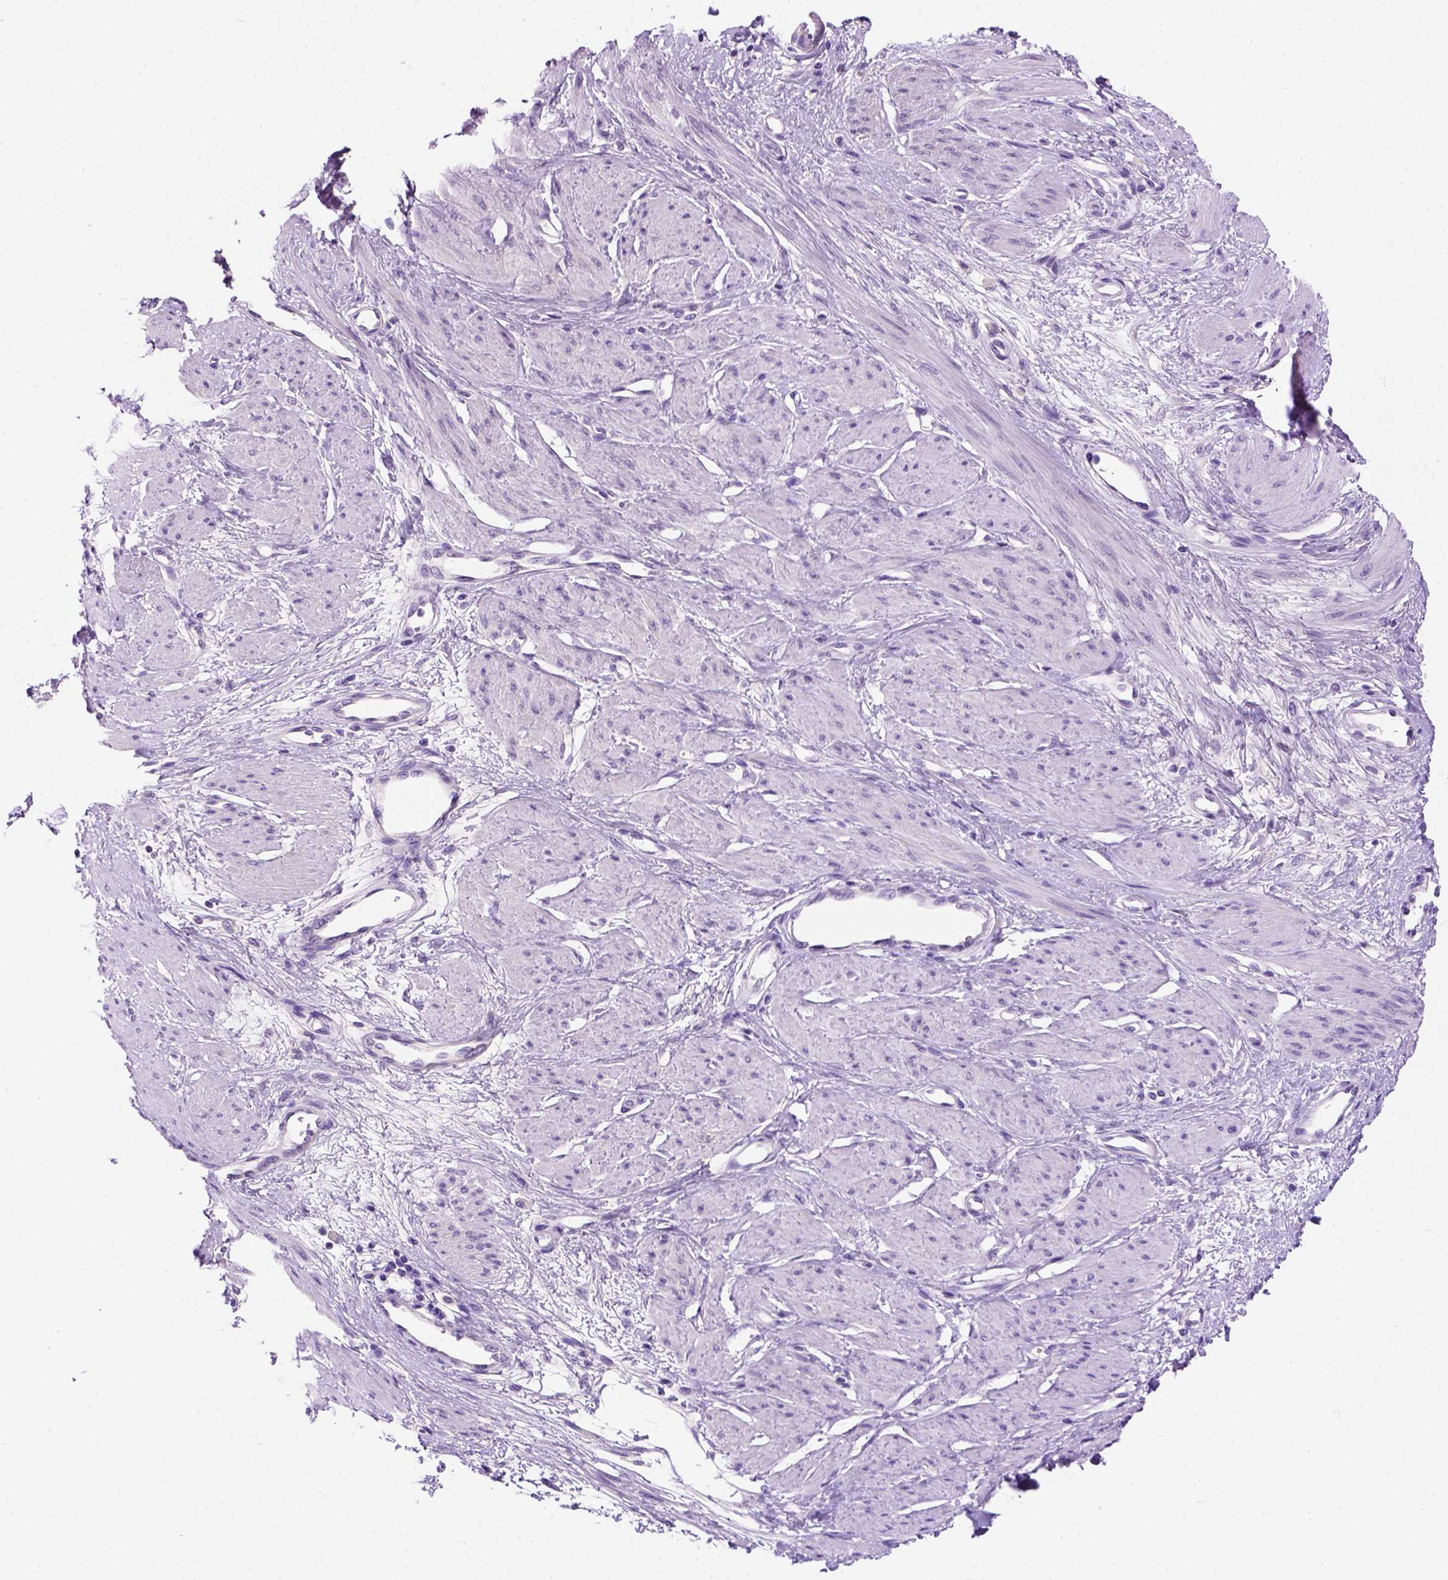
{"staining": {"intensity": "negative", "quantity": "none", "location": "none"}, "tissue": "smooth muscle", "cell_type": "Smooth muscle cells", "image_type": "normal", "snomed": [{"axis": "morphology", "description": "Normal tissue, NOS"}, {"axis": "topography", "description": "Smooth muscle"}, {"axis": "topography", "description": "Uterus"}], "caption": "A histopathology image of smooth muscle stained for a protein demonstrates no brown staining in smooth muscle cells. (Brightfield microscopy of DAB immunohistochemistry (IHC) at high magnification).", "gene": "FAM81B", "patient": {"sex": "female", "age": 39}}